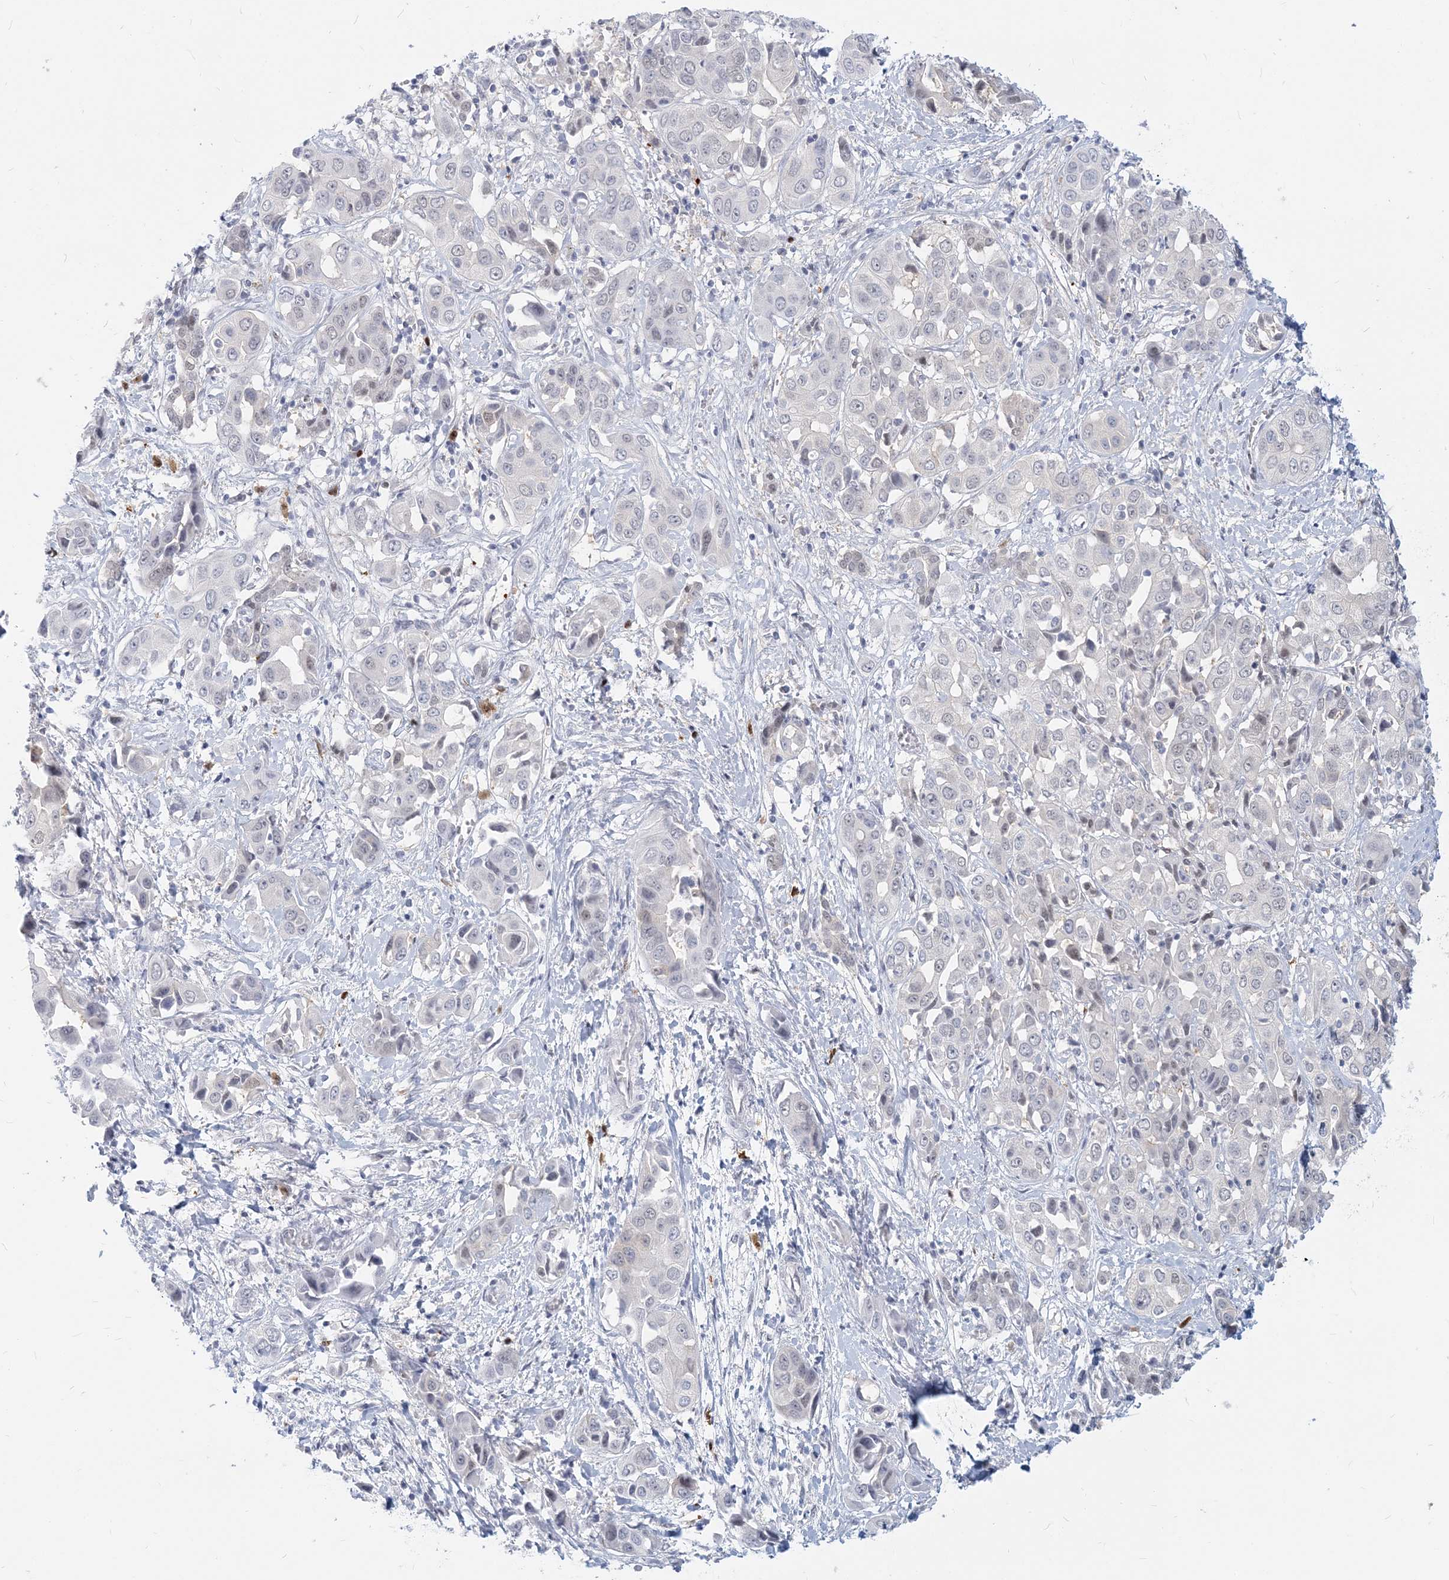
{"staining": {"intensity": "negative", "quantity": "none", "location": "none"}, "tissue": "liver cancer", "cell_type": "Tumor cells", "image_type": "cancer", "snomed": [{"axis": "morphology", "description": "Cholangiocarcinoma"}, {"axis": "topography", "description": "Liver"}], "caption": "Tumor cells show no significant staining in cholangiocarcinoma (liver).", "gene": "GMPPA", "patient": {"sex": "female", "age": 52}}